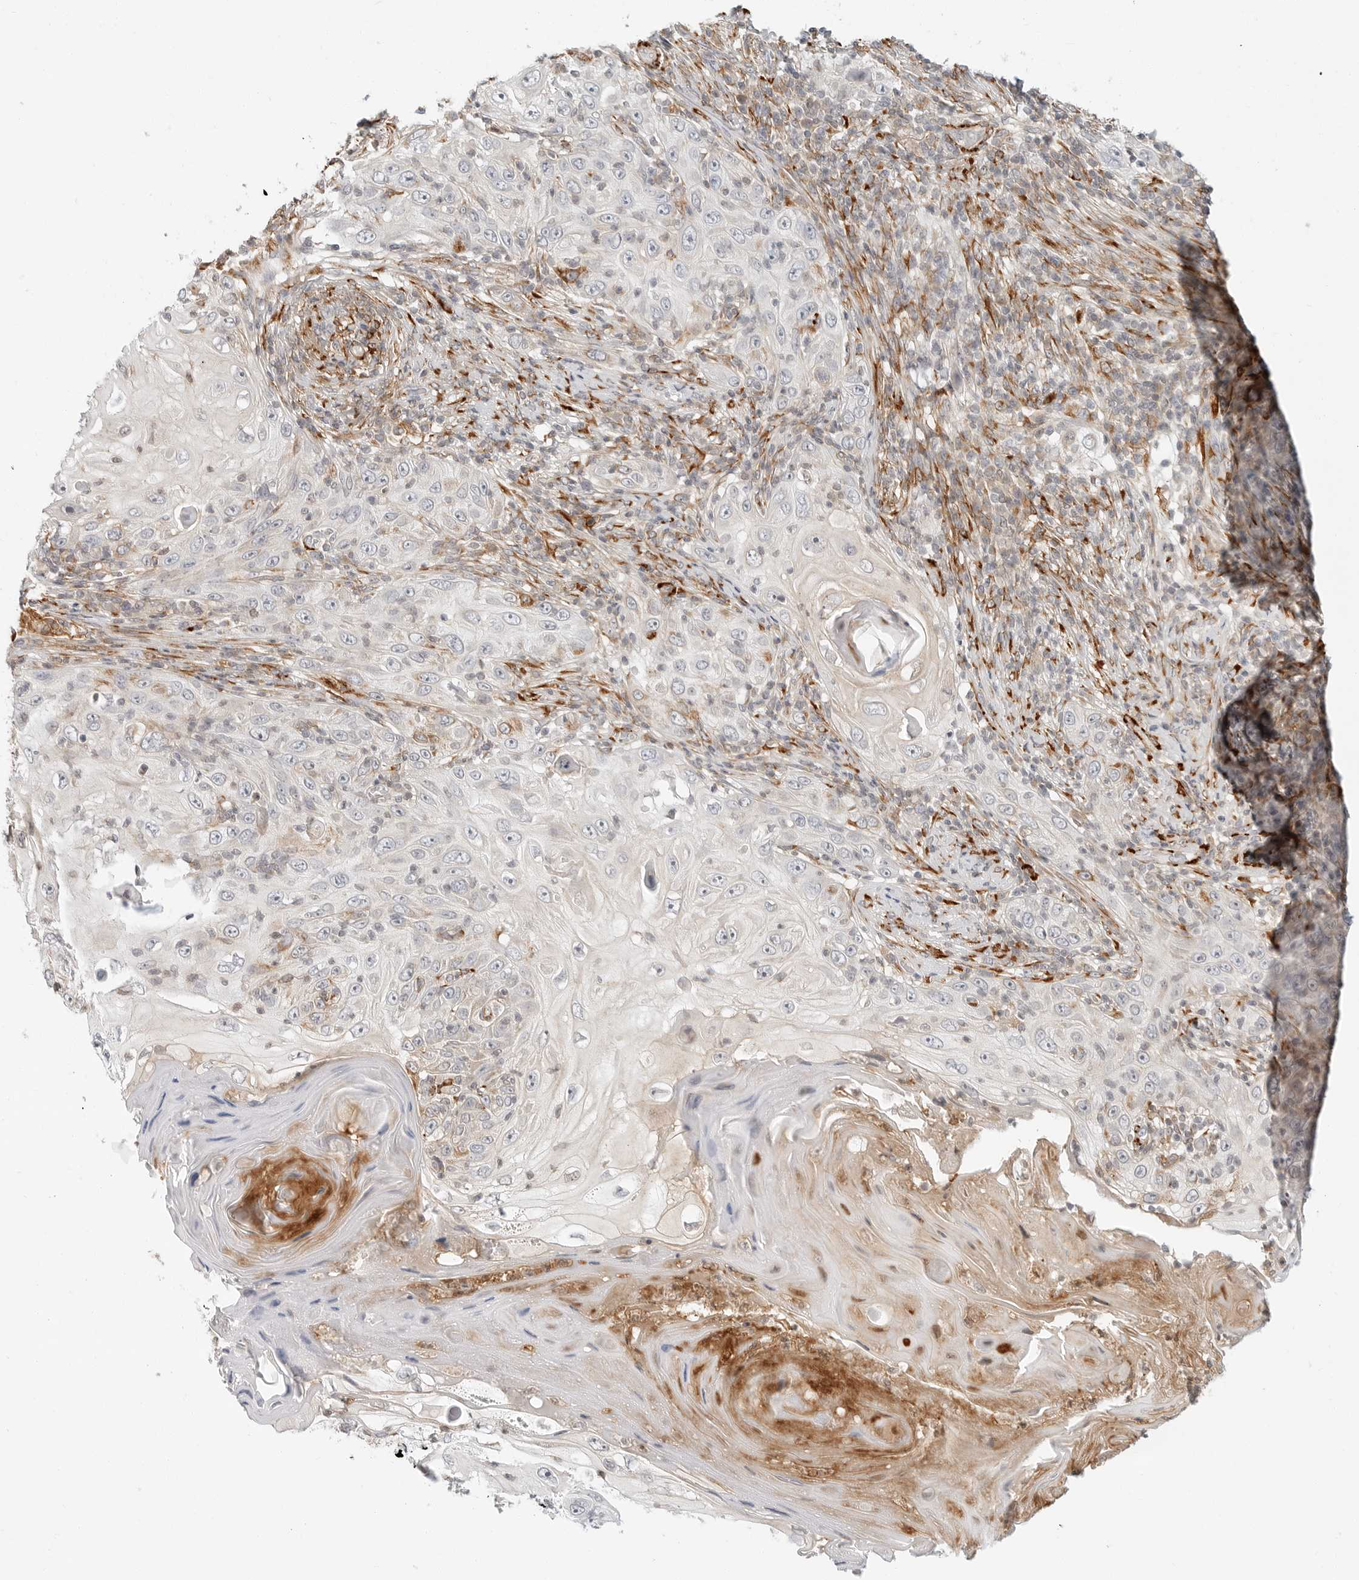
{"staining": {"intensity": "strong", "quantity": "<25%", "location": "cytoplasmic/membranous"}, "tissue": "skin cancer", "cell_type": "Tumor cells", "image_type": "cancer", "snomed": [{"axis": "morphology", "description": "Squamous cell carcinoma, NOS"}, {"axis": "topography", "description": "Skin"}], "caption": "Tumor cells display strong cytoplasmic/membranous expression in approximately <25% of cells in skin cancer. The staining was performed using DAB (3,3'-diaminobenzidine) to visualize the protein expression in brown, while the nuclei were stained in blue with hematoxylin (Magnification: 20x).", "gene": "C1QTNF1", "patient": {"sex": "female", "age": 88}}